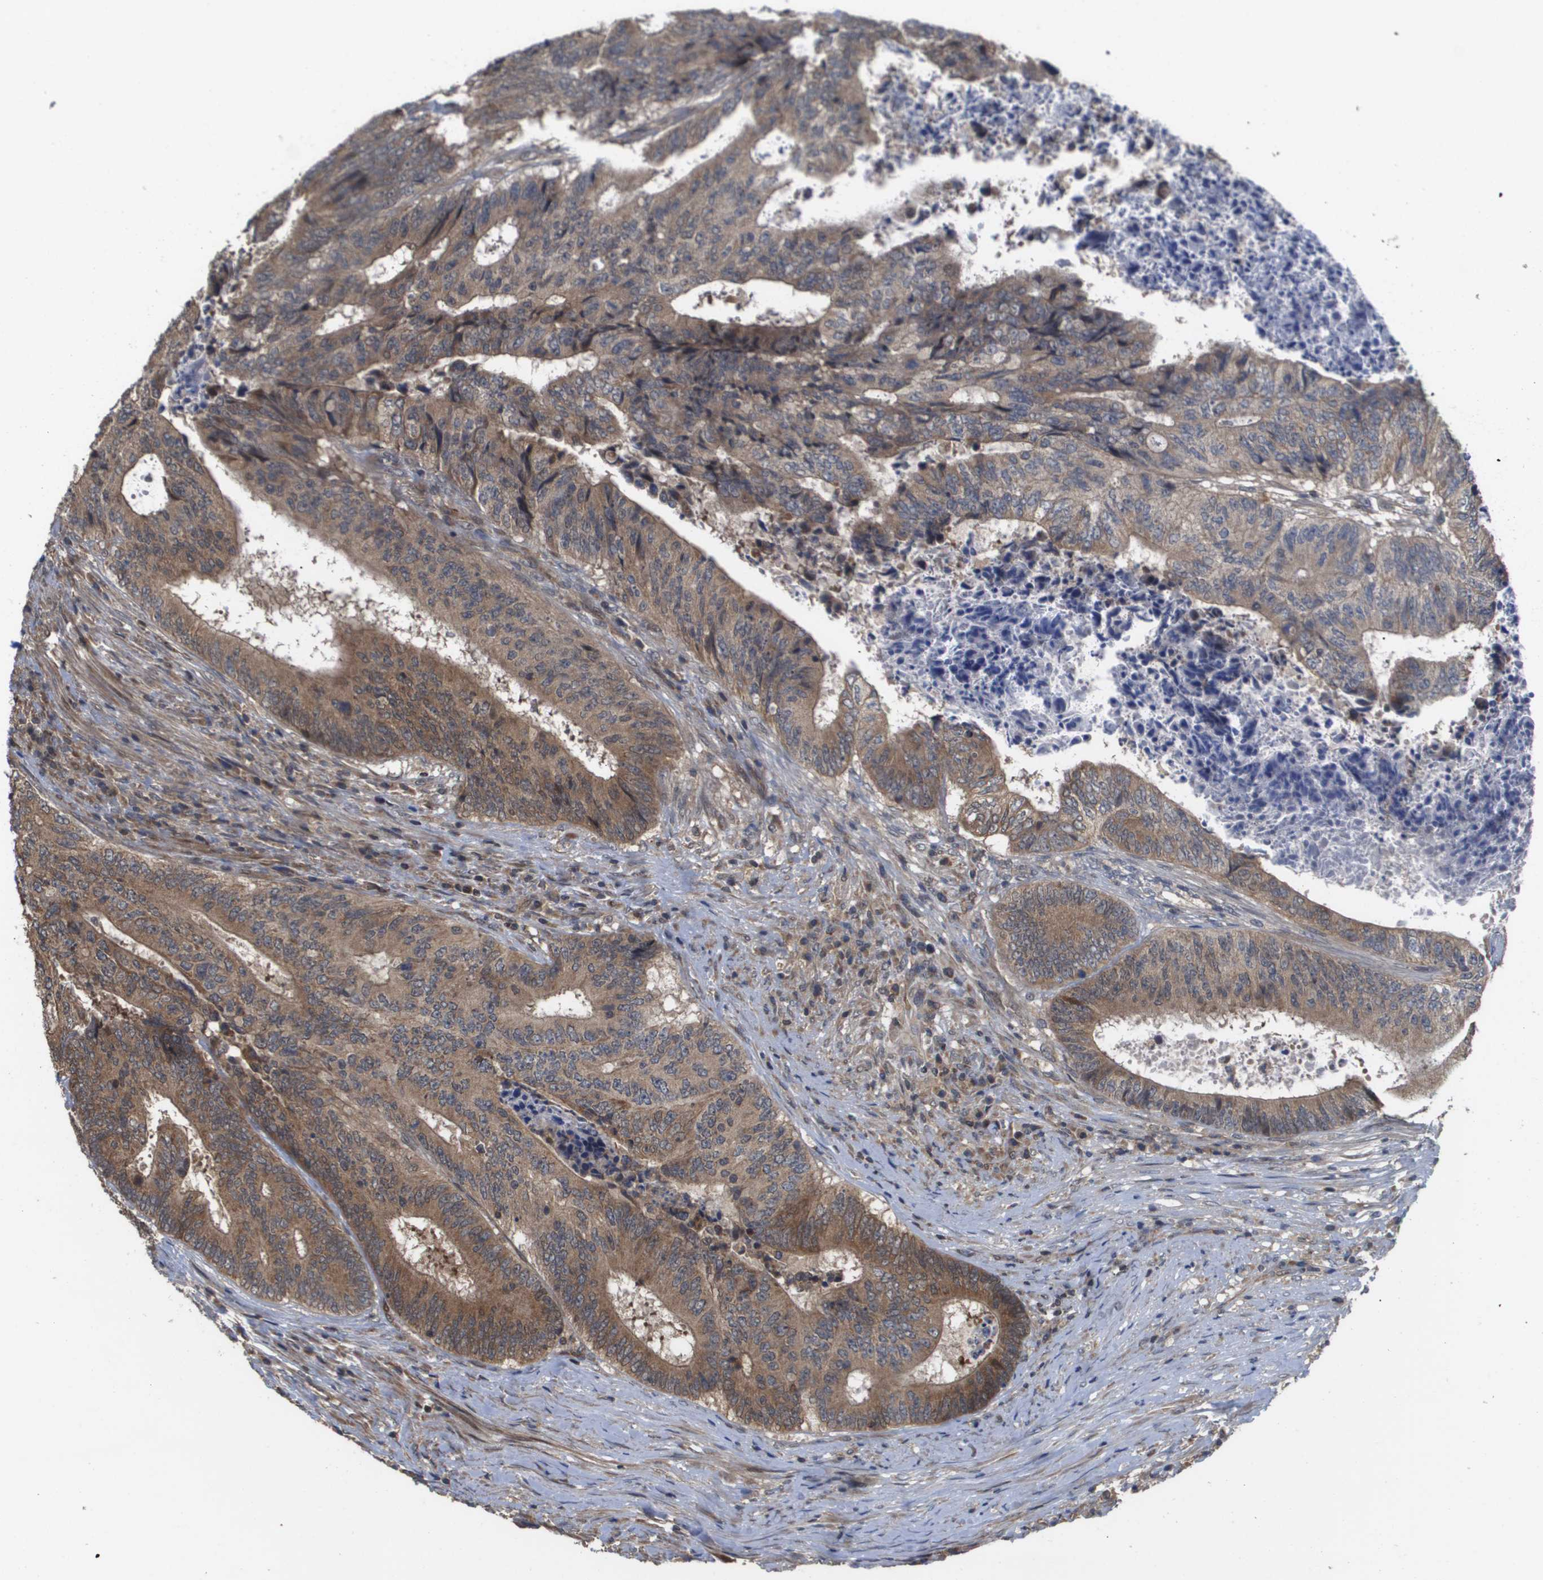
{"staining": {"intensity": "moderate", "quantity": ">75%", "location": "cytoplasmic/membranous"}, "tissue": "colorectal cancer", "cell_type": "Tumor cells", "image_type": "cancer", "snomed": [{"axis": "morphology", "description": "Adenocarcinoma, NOS"}, {"axis": "topography", "description": "Rectum"}], "caption": "A micrograph of human adenocarcinoma (colorectal) stained for a protein exhibits moderate cytoplasmic/membranous brown staining in tumor cells. Nuclei are stained in blue.", "gene": "RBM38", "patient": {"sex": "male", "age": 72}}